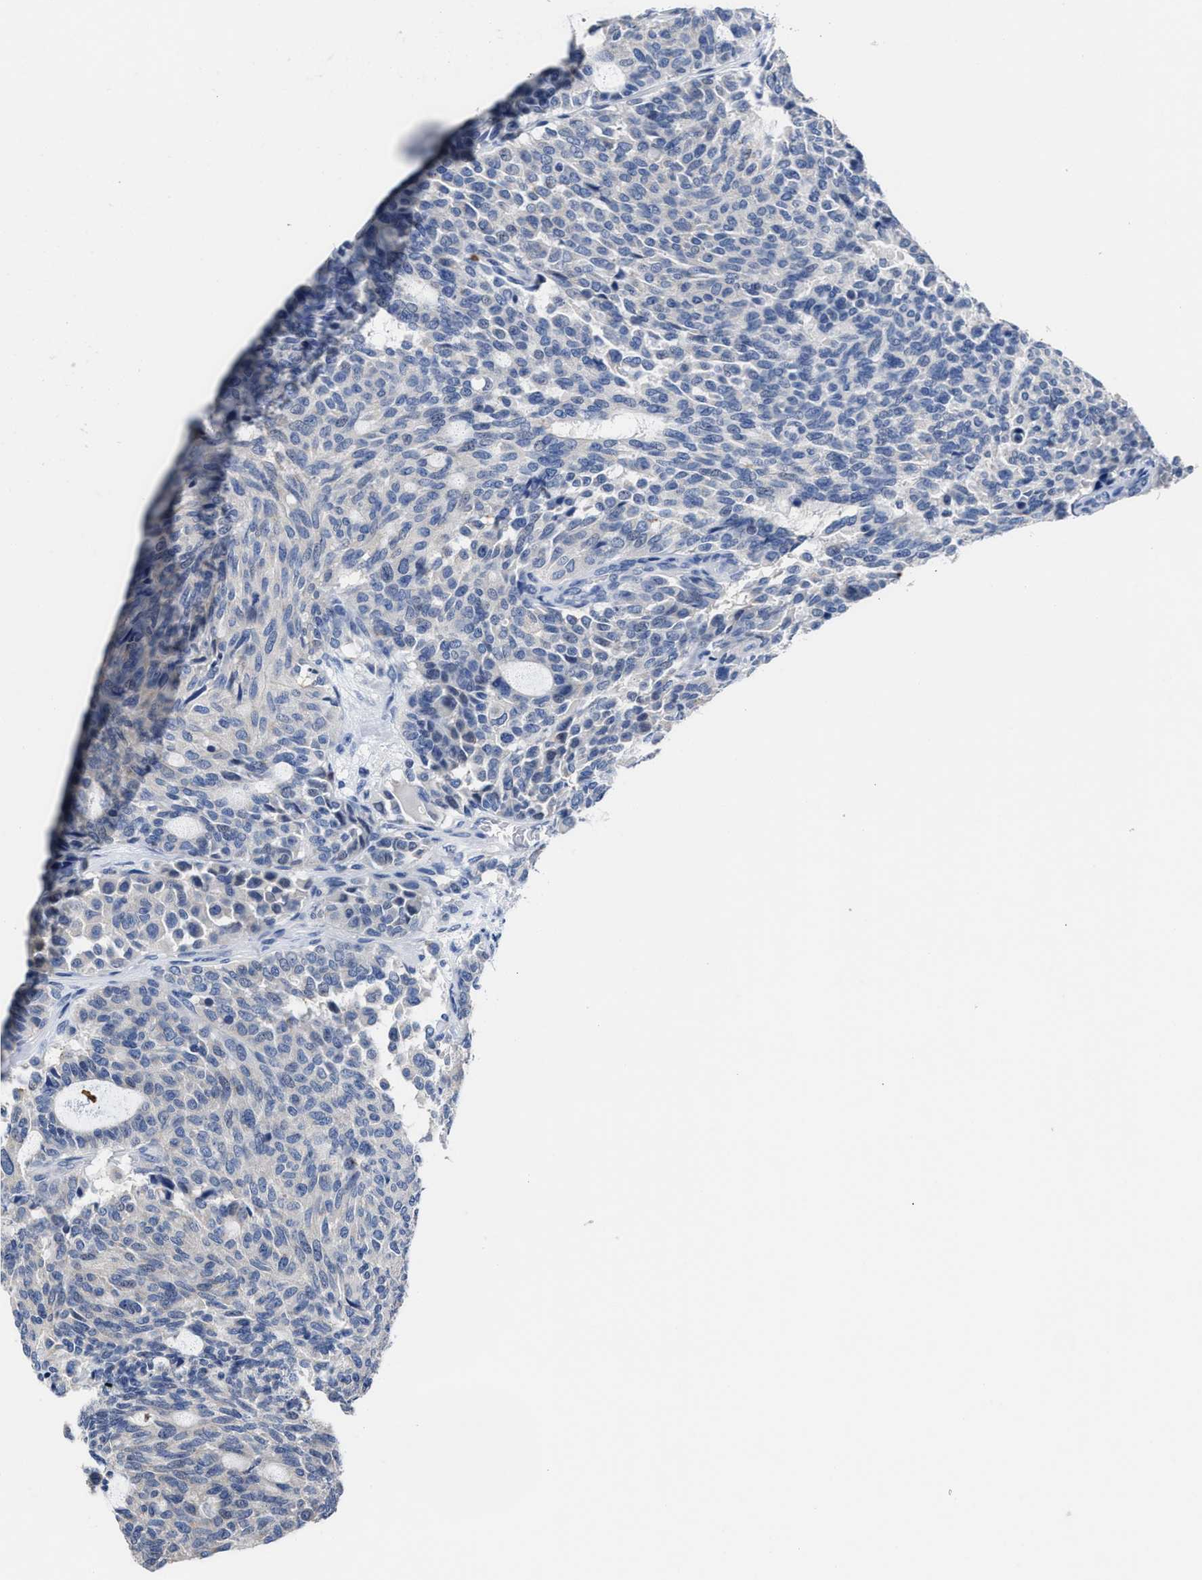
{"staining": {"intensity": "negative", "quantity": "none", "location": "none"}, "tissue": "carcinoid", "cell_type": "Tumor cells", "image_type": "cancer", "snomed": [{"axis": "morphology", "description": "Carcinoid, malignant, NOS"}, {"axis": "topography", "description": "Pancreas"}], "caption": "Tumor cells are negative for protein expression in human carcinoid.", "gene": "HOOK1", "patient": {"sex": "female", "age": 54}}